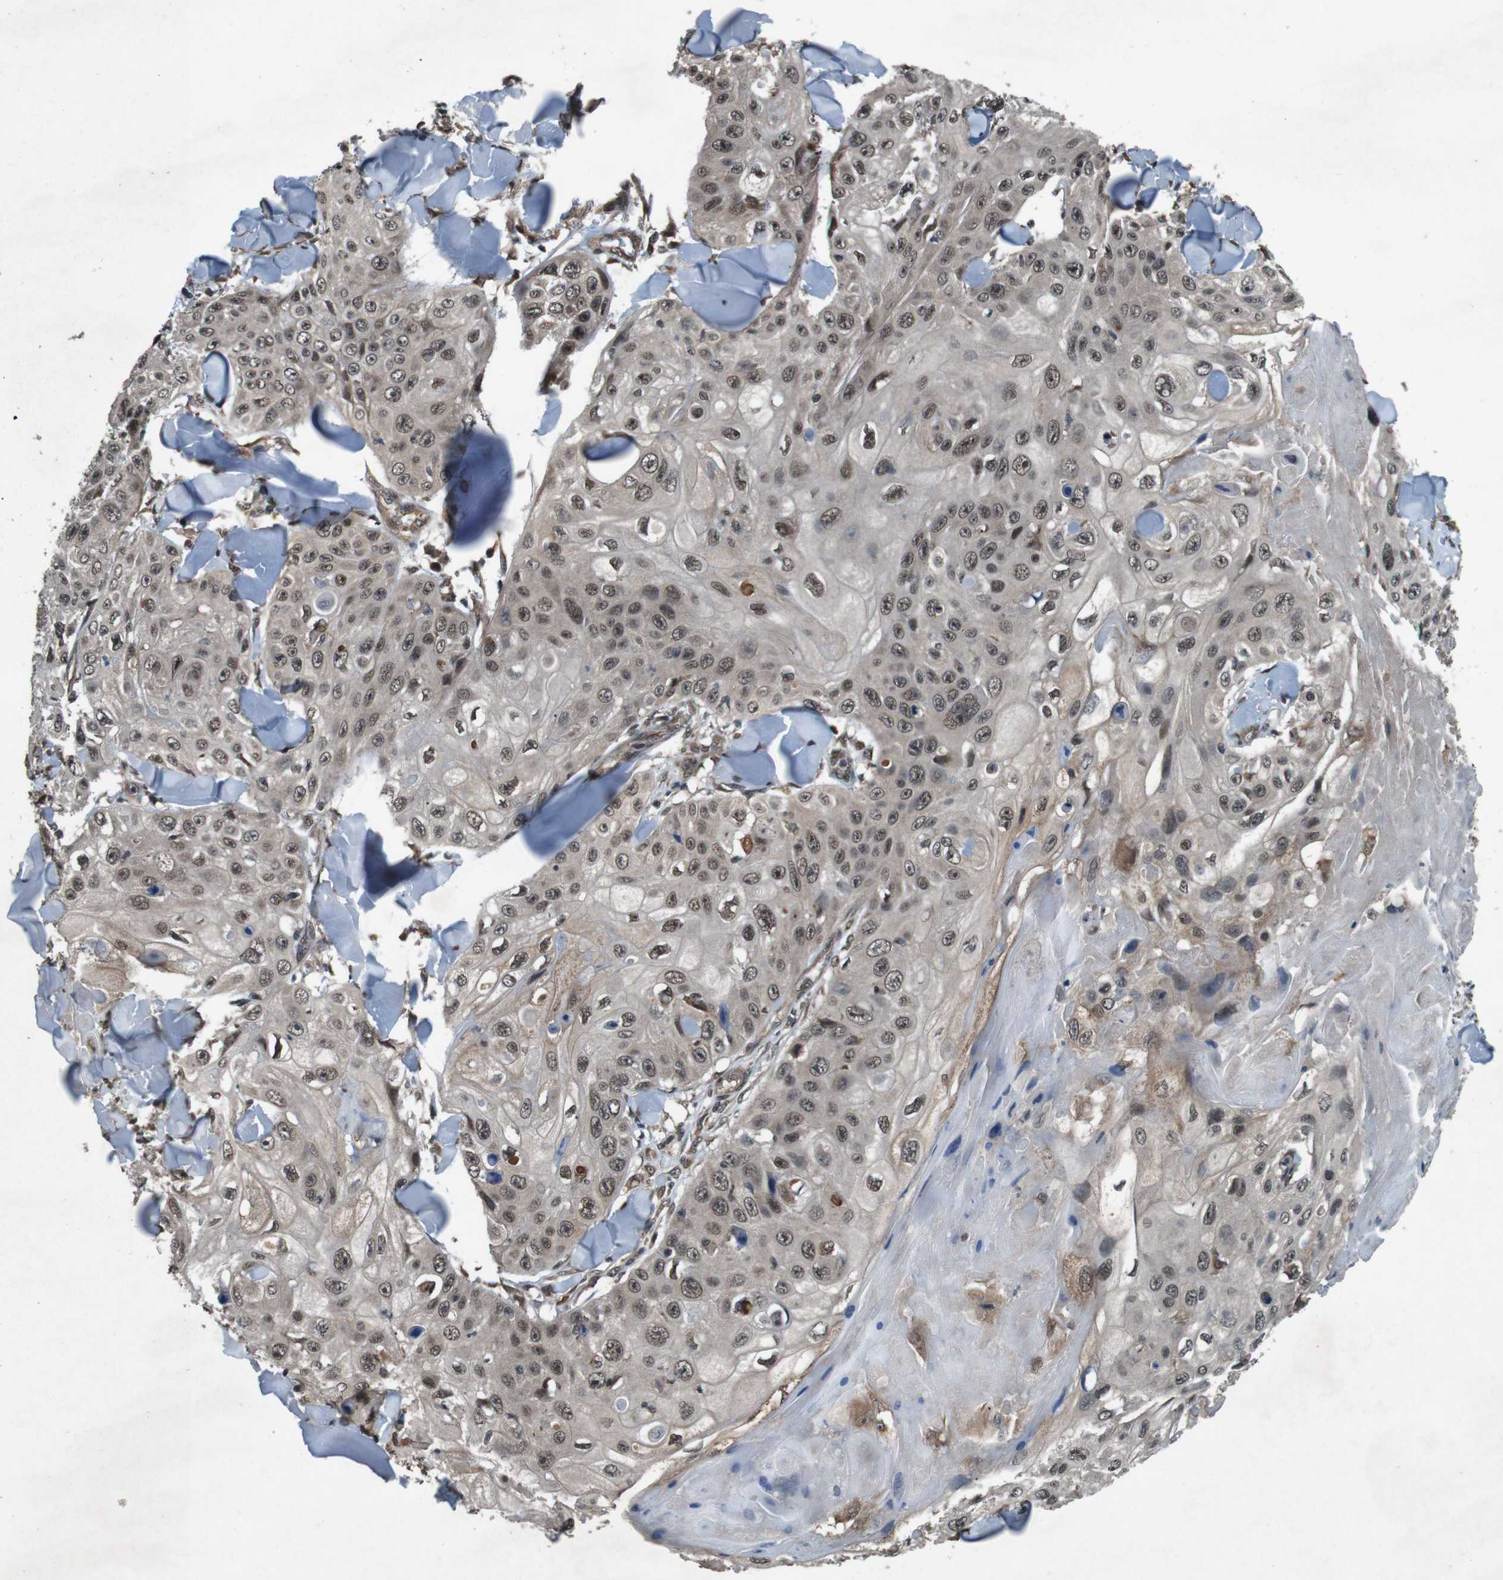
{"staining": {"intensity": "moderate", "quantity": ">75%", "location": "cytoplasmic/membranous,nuclear"}, "tissue": "skin cancer", "cell_type": "Tumor cells", "image_type": "cancer", "snomed": [{"axis": "morphology", "description": "Squamous cell carcinoma, NOS"}, {"axis": "topography", "description": "Skin"}], "caption": "IHC of human skin cancer (squamous cell carcinoma) exhibits medium levels of moderate cytoplasmic/membranous and nuclear expression in about >75% of tumor cells.", "gene": "SOCS1", "patient": {"sex": "male", "age": 86}}